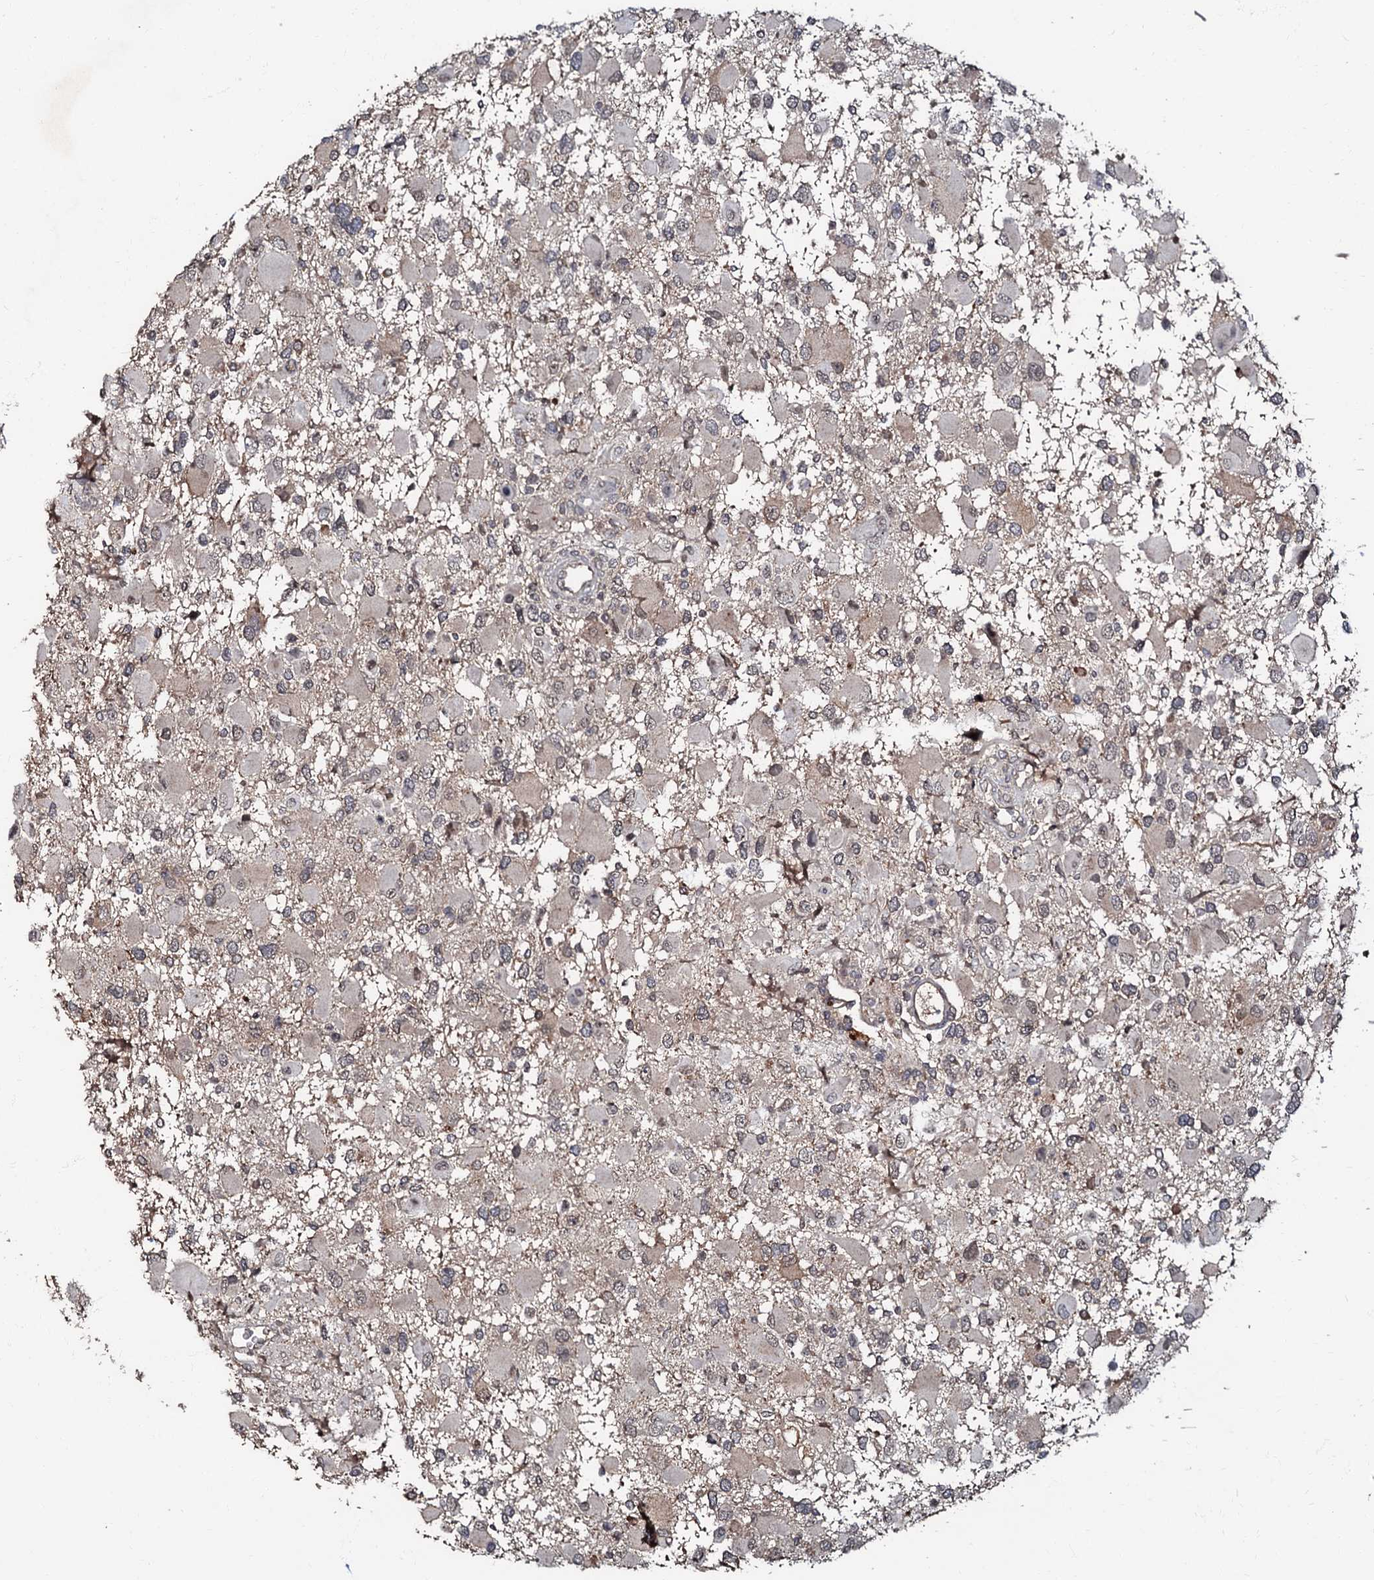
{"staining": {"intensity": "weak", "quantity": "<25%", "location": "cytoplasmic/membranous"}, "tissue": "glioma", "cell_type": "Tumor cells", "image_type": "cancer", "snomed": [{"axis": "morphology", "description": "Glioma, malignant, High grade"}, {"axis": "topography", "description": "Brain"}], "caption": "This photomicrograph is of malignant high-grade glioma stained with IHC to label a protein in brown with the nuclei are counter-stained blue. There is no staining in tumor cells. (Brightfield microscopy of DAB IHC at high magnification).", "gene": "MANSC4", "patient": {"sex": "male", "age": 53}}